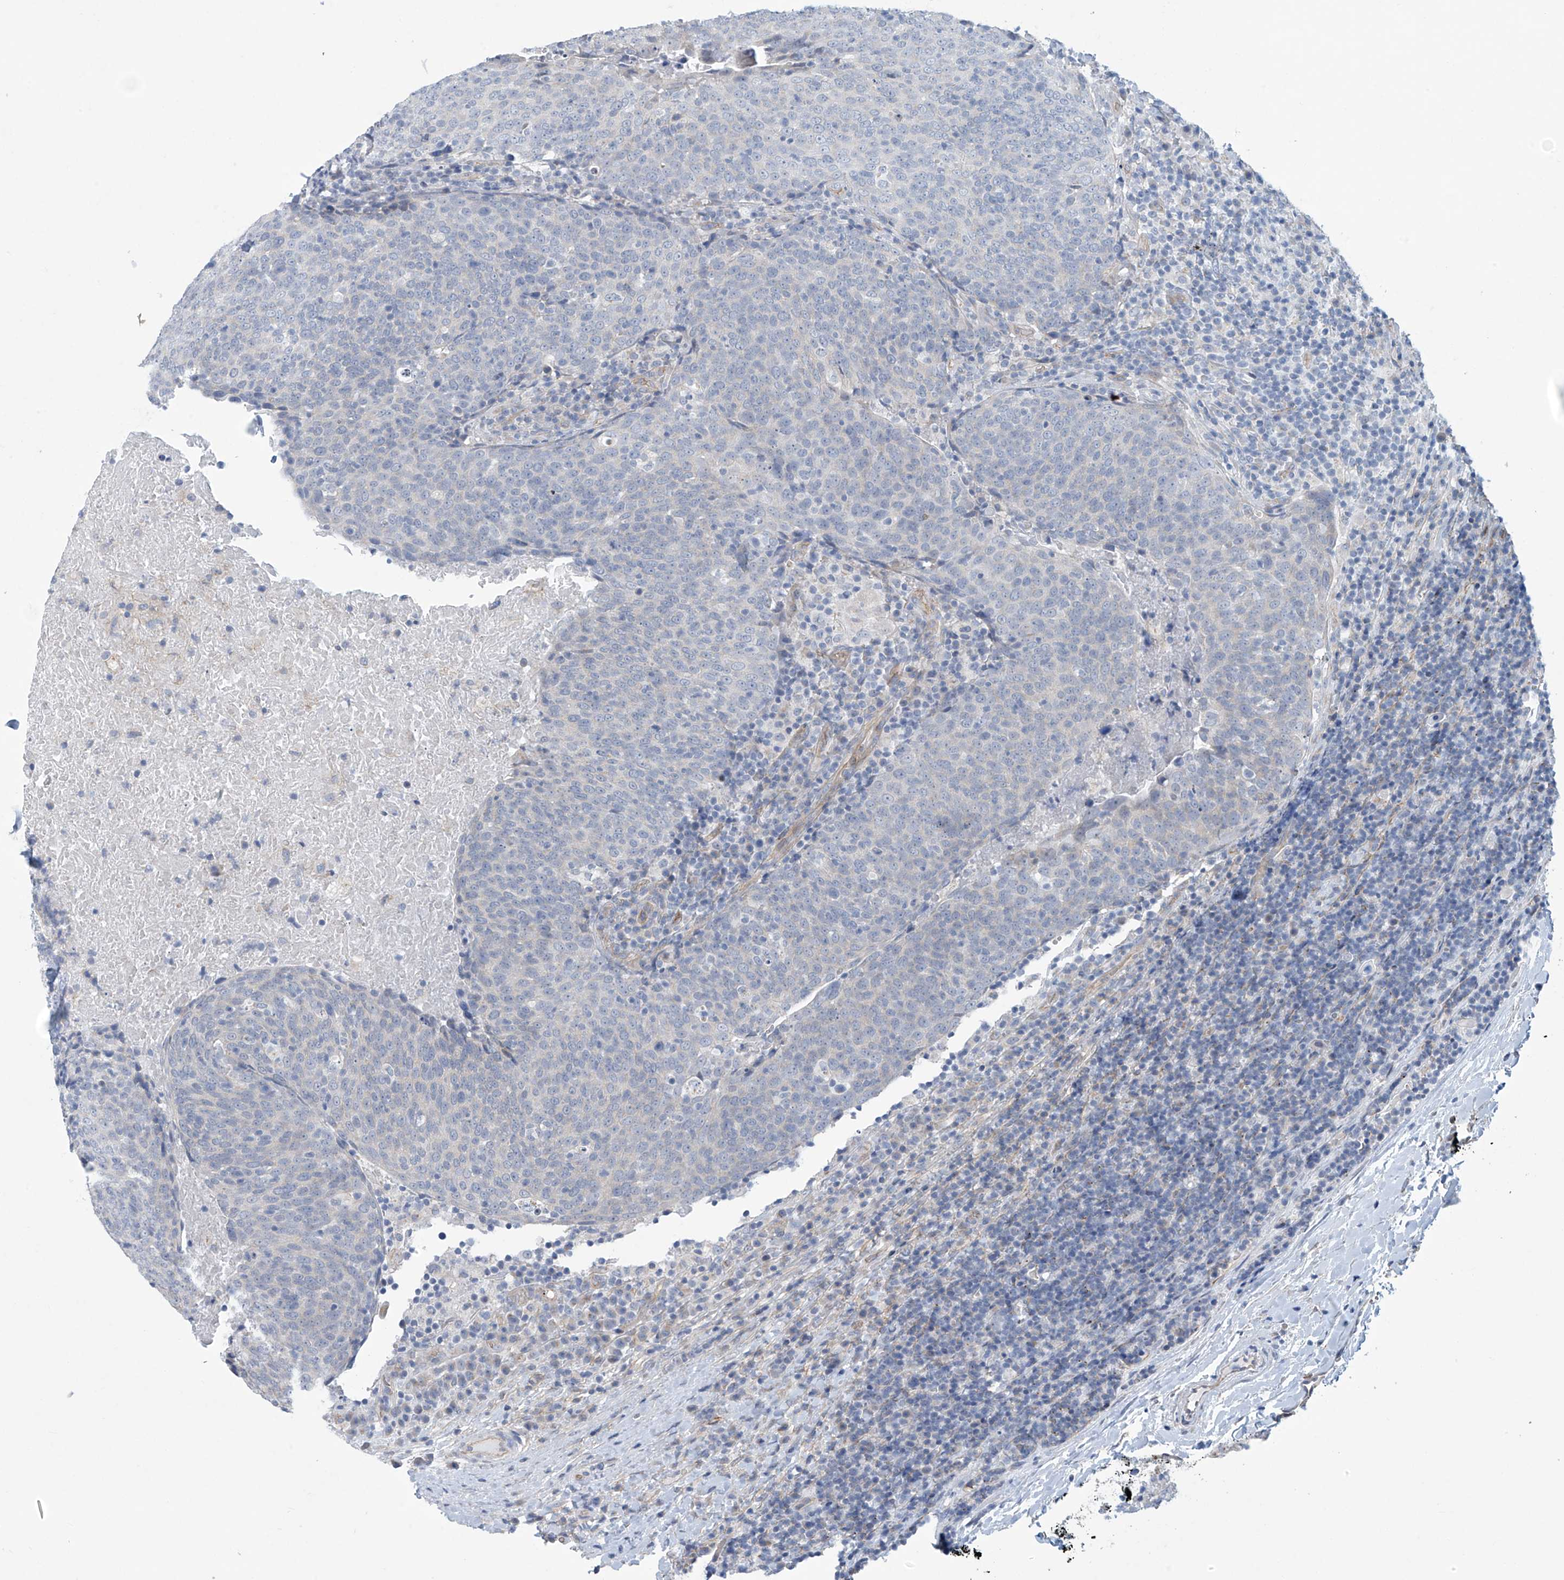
{"staining": {"intensity": "negative", "quantity": "none", "location": "none"}, "tissue": "head and neck cancer", "cell_type": "Tumor cells", "image_type": "cancer", "snomed": [{"axis": "morphology", "description": "Squamous cell carcinoma, NOS"}, {"axis": "morphology", "description": "Squamous cell carcinoma, metastatic, NOS"}, {"axis": "topography", "description": "Lymph node"}, {"axis": "topography", "description": "Head-Neck"}], "caption": "Tumor cells are negative for brown protein staining in head and neck cancer.", "gene": "ABHD13", "patient": {"sex": "male", "age": 62}}